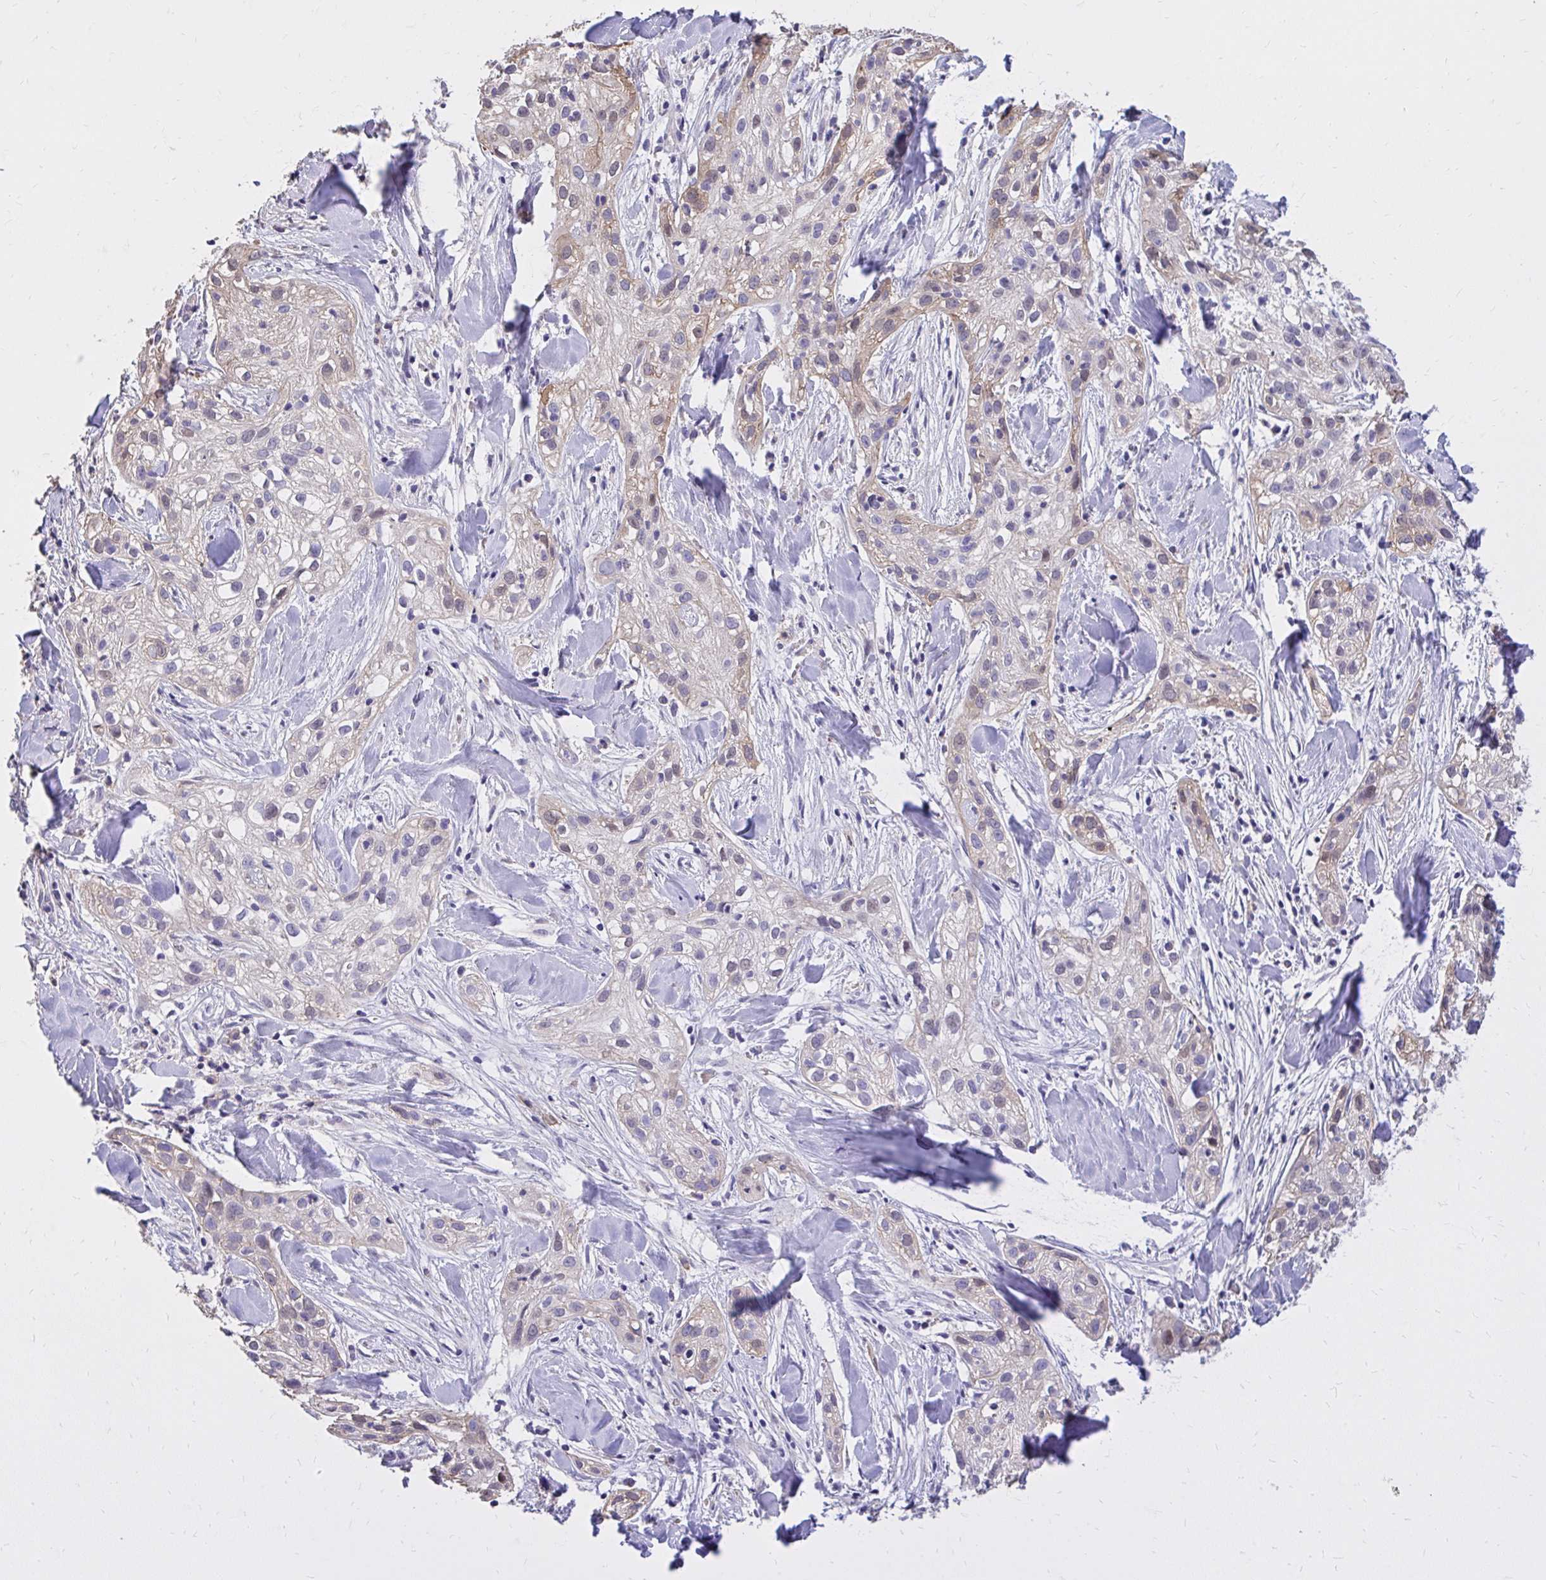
{"staining": {"intensity": "weak", "quantity": "25%-75%", "location": "cytoplasmic/membranous"}, "tissue": "skin cancer", "cell_type": "Tumor cells", "image_type": "cancer", "snomed": [{"axis": "morphology", "description": "Squamous cell carcinoma, NOS"}, {"axis": "topography", "description": "Skin"}], "caption": "Squamous cell carcinoma (skin) was stained to show a protein in brown. There is low levels of weak cytoplasmic/membranous expression in approximately 25%-75% of tumor cells.", "gene": "EPB41L1", "patient": {"sex": "male", "age": 82}}